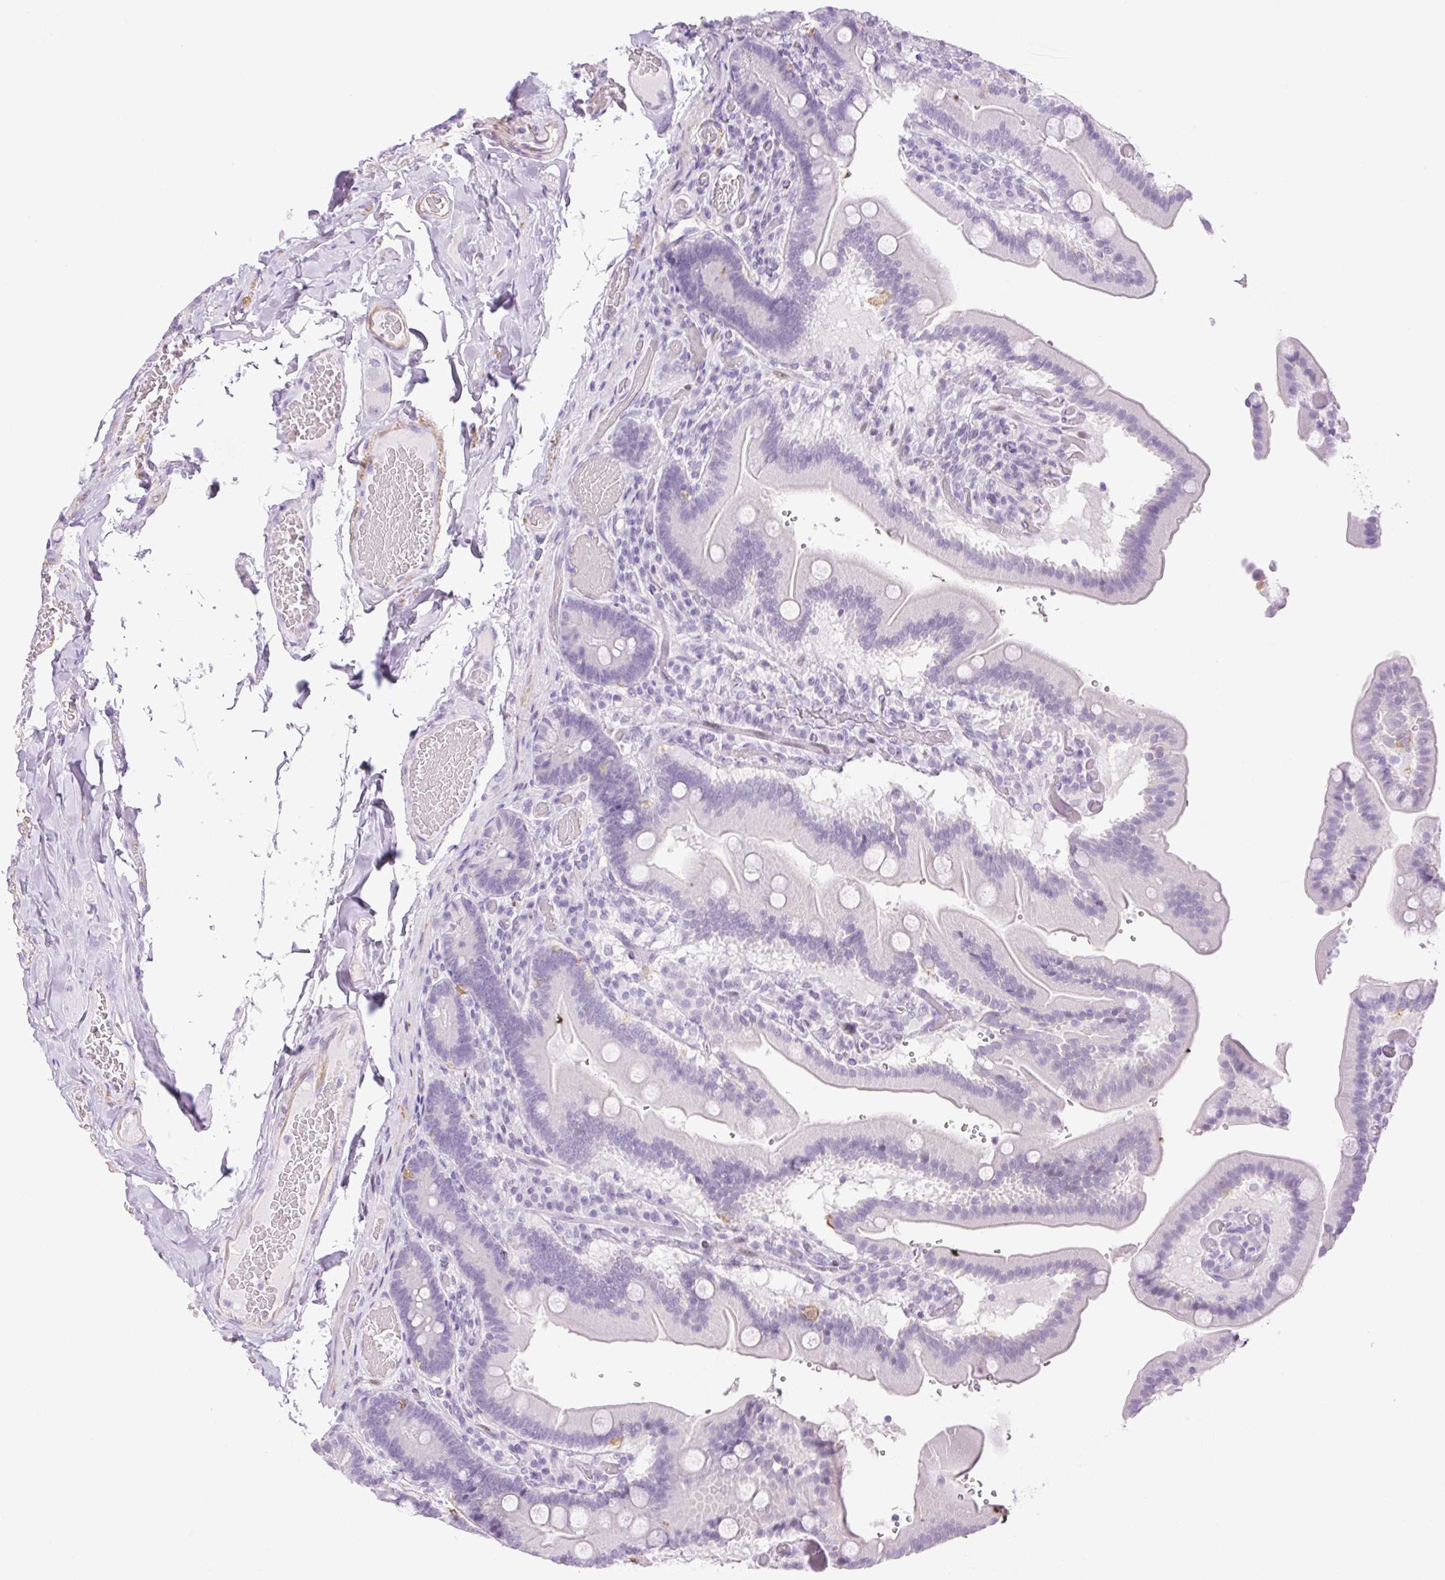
{"staining": {"intensity": "negative", "quantity": "none", "location": "none"}, "tissue": "duodenum", "cell_type": "Glandular cells", "image_type": "normal", "snomed": [{"axis": "morphology", "description": "Normal tissue, NOS"}, {"axis": "topography", "description": "Duodenum"}], "caption": "The micrograph shows no significant staining in glandular cells of duodenum.", "gene": "SP140L", "patient": {"sex": "female", "age": 62}}